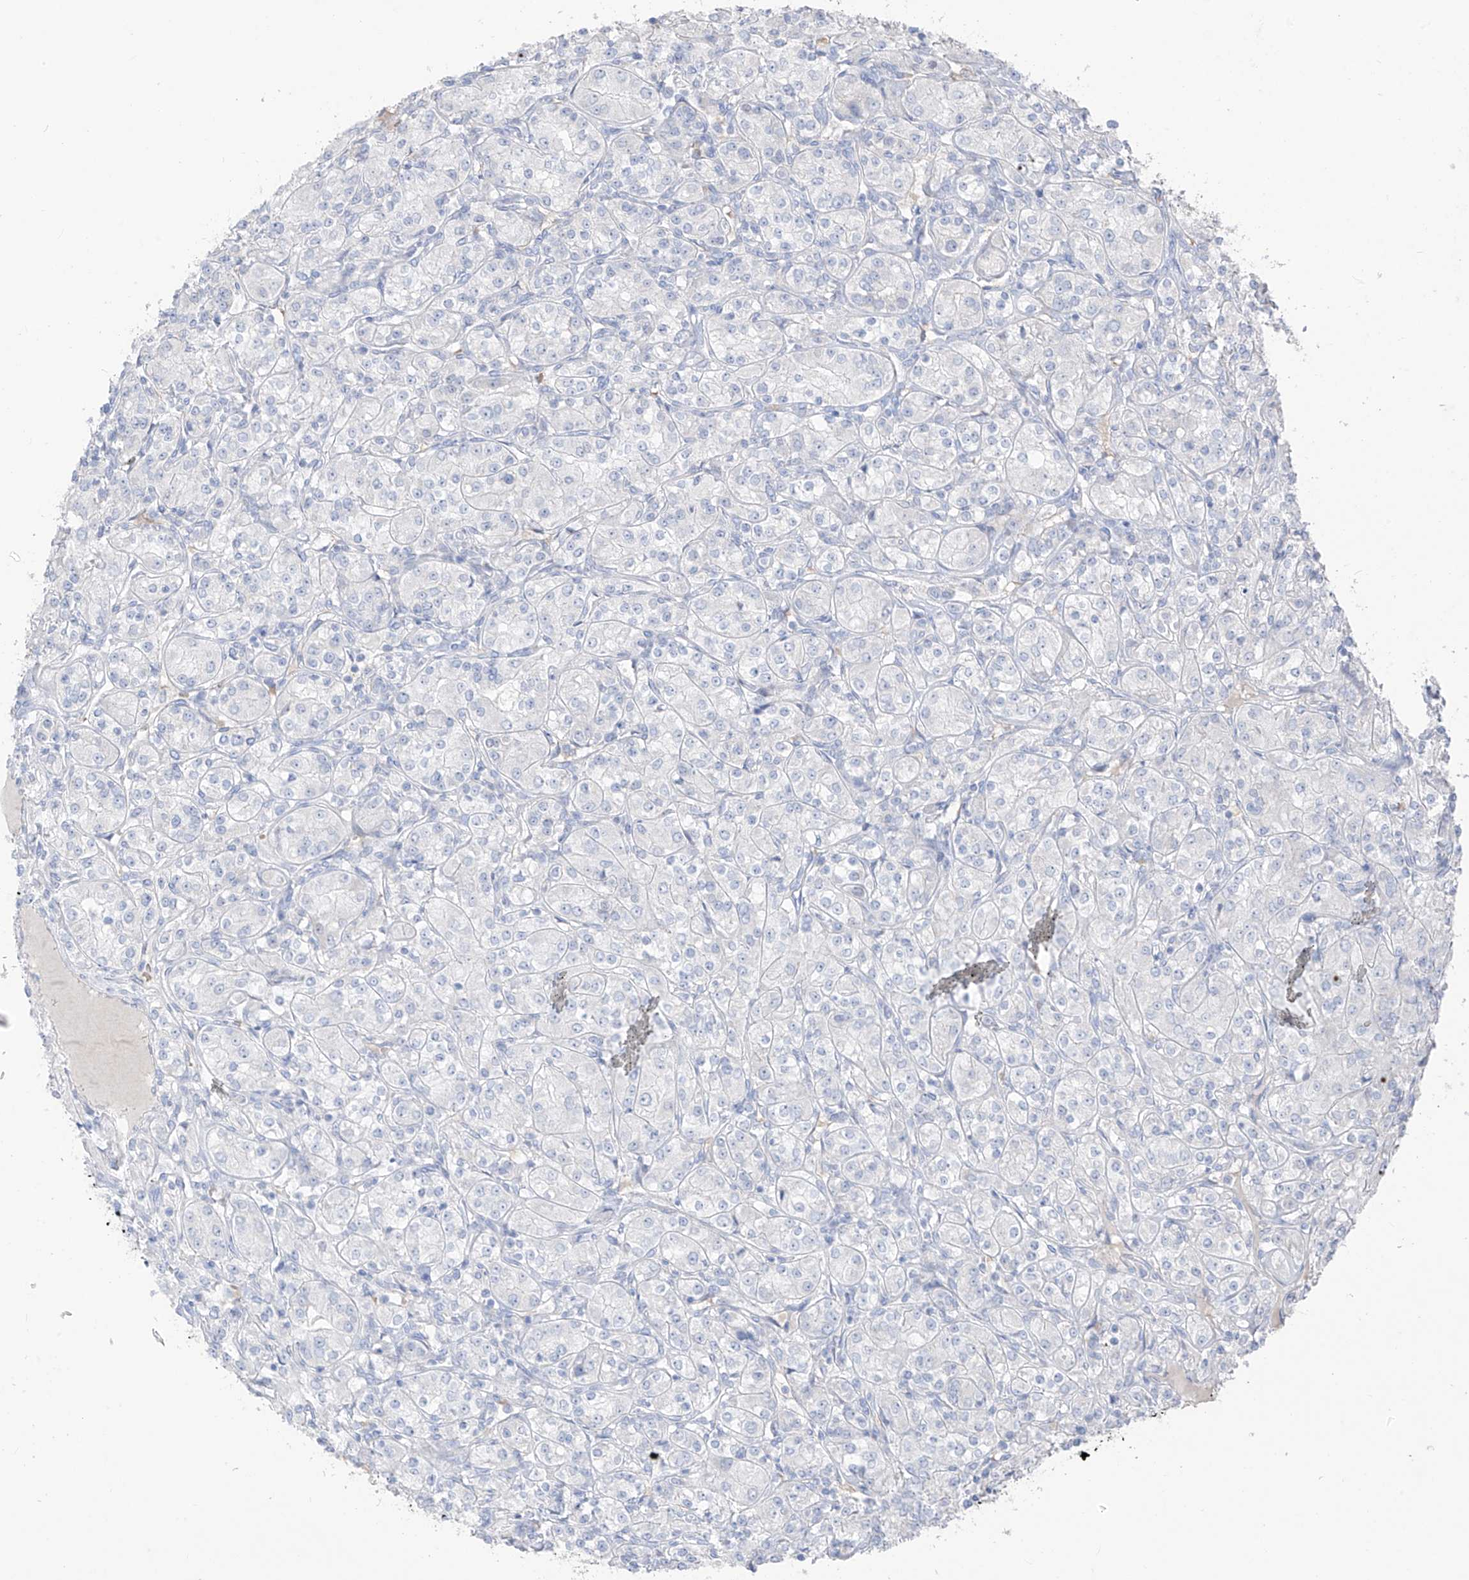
{"staining": {"intensity": "negative", "quantity": "none", "location": "none"}, "tissue": "renal cancer", "cell_type": "Tumor cells", "image_type": "cancer", "snomed": [{"axis": "morphology", "description": "Adenocarcinoma, NOS"}, {"axis": "topography", "description": "Kidney"}], "caption": "An immunohistochemistry (IHC) micrograph of renal cancer (adenocarcinoma) is shown. There is no staining in tumor cells of renal cancer (adenocarcinoma).", "gene": "ASPRV1", "patient": {"sex": "male", "age": 77}}